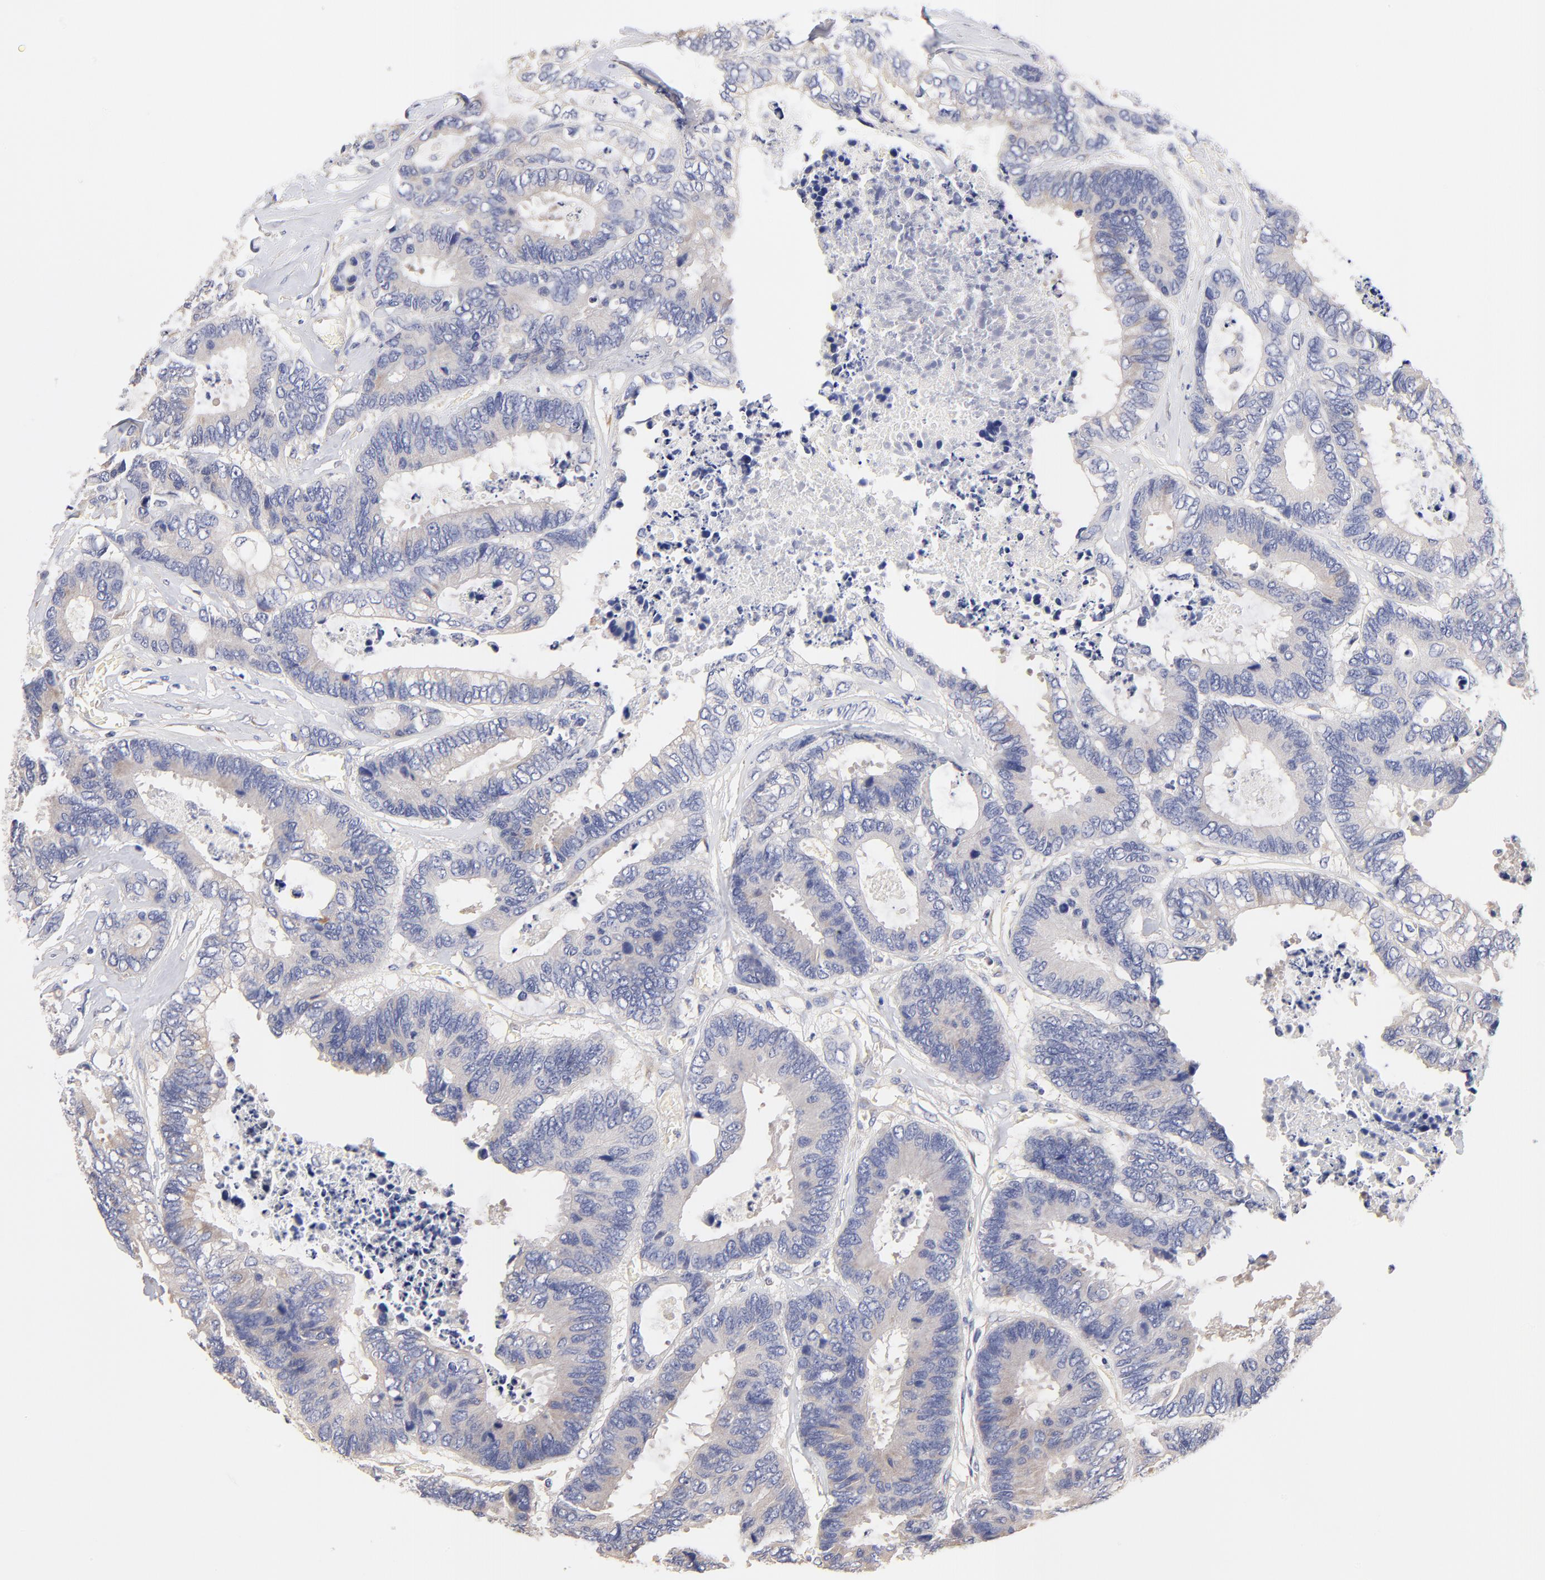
{"staining": {"intensity": "weak", "quantity": "<25%", "location": "cytoplasmic/membranous"}, "tissue": "colorectal cancer", "cell_type": "Tumor cells", "image_type": "cancer", "snomed": [{"axis": "morphology", "description": "Adenocarcinoma, NOS"}, {"axis": "topography", "description": "Rectum"}], "caption": "IHC of colorectal adenocarcinoma reveals no expression in tumor cells.", "gene": "HS3ST1", "patient": {"sex": "male", "age": 55}}